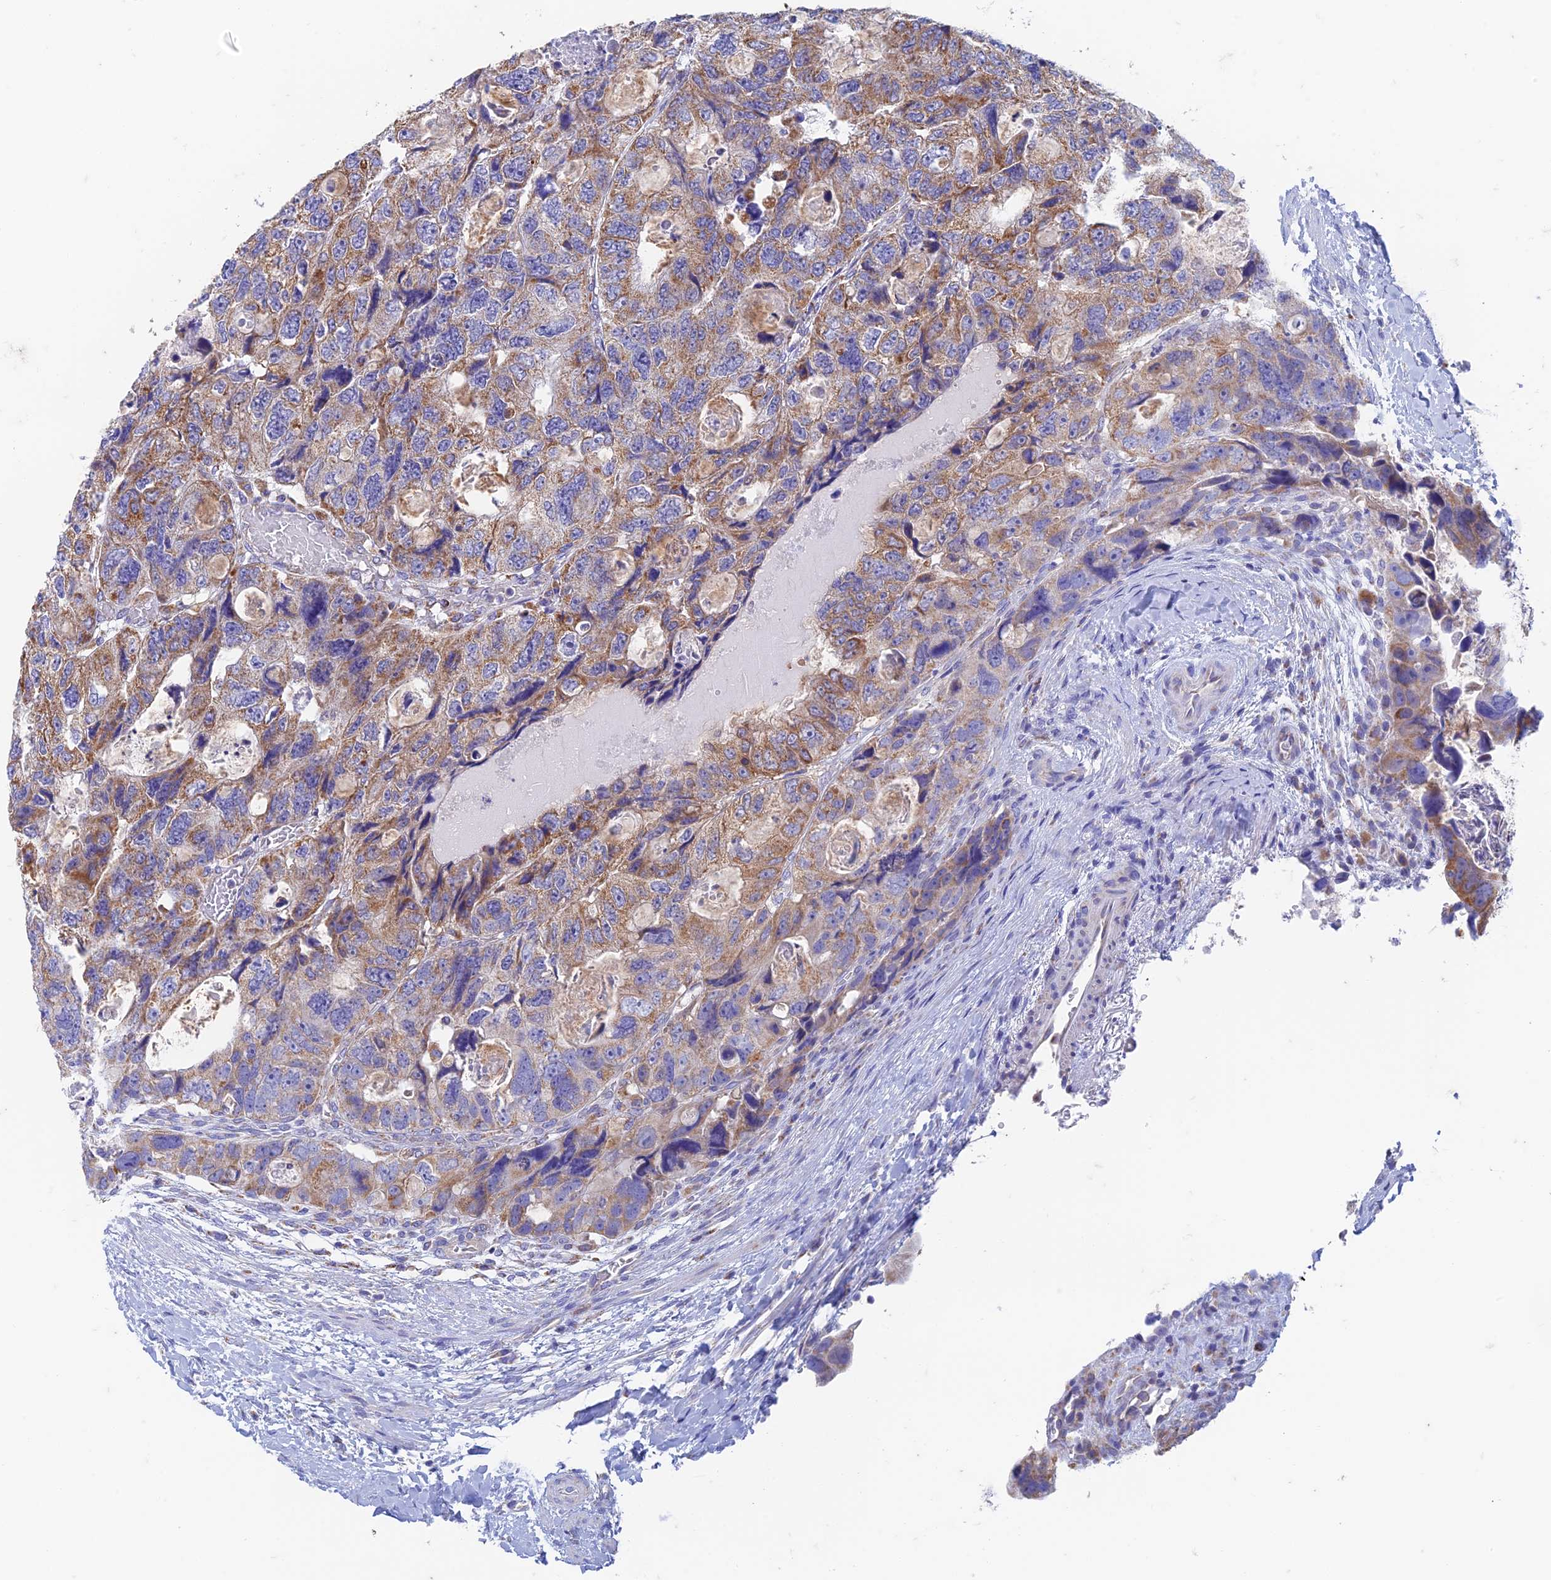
{"staining": {"intensity": "moderate", "quantity": ">75%", "location": "cytoplasmic/membranous"}, "tissue": "colorectal cancer", "cell_type": "Tumor cells", "image_type": "cancer", "snomed": [{"axis": "morphology", "description": "Adenocarcinoma, NOS"}, {"axis": "topography", "description": "Rectum"}], "caption": "IHC micrograph of colorectal cancer stained for a protein (brown), which demonstrates medium levels of moderate cytoplasmic/membranous positivity in about >75% of tumor cells.", "gene": "ZNF181", "patient": {"sex": "male", "age": 59}}